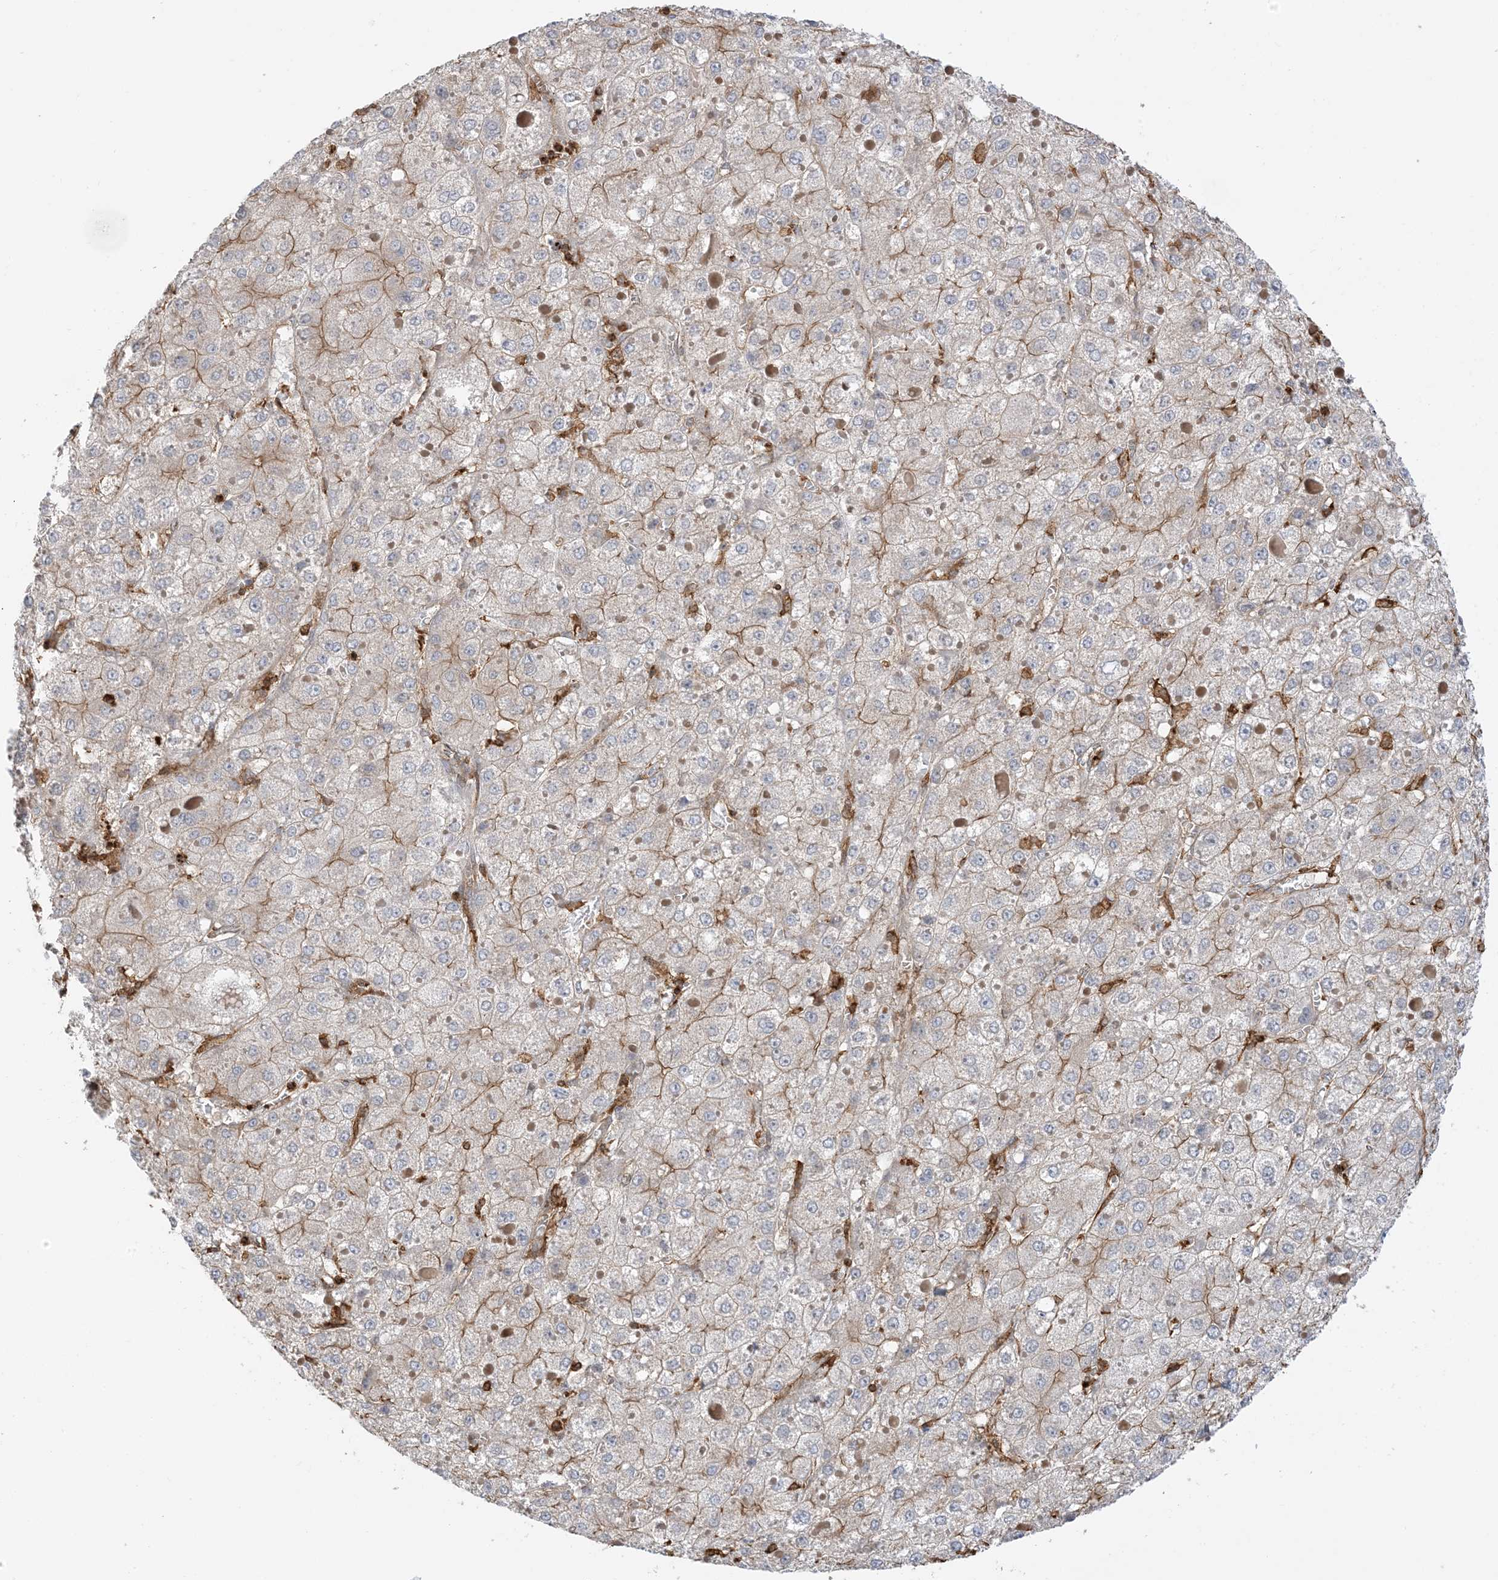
{"staining": {"intensity": "weak", "quantity": "25%-75%", "location": "cytoplasmic/membranous"}, "tissue": "liver cancer", "cell_type": "Tumor cells", "image_type": "cancer", "snomed": [{"axis": "morphology", "description": "Carcinoma, Hepatocellular, NOS"}, {"axis": "topography", "description": "Liver"}], "caption": "Approximately 25%-75% of tumor cells in human liver hepatocellular carcinoma reveal weak cytoplasmic/membranous protein positivity as visualized by brown immunohistochemical staining.", "gene": "CAPZB", "patient": {"sex": "female", "age": 73}}